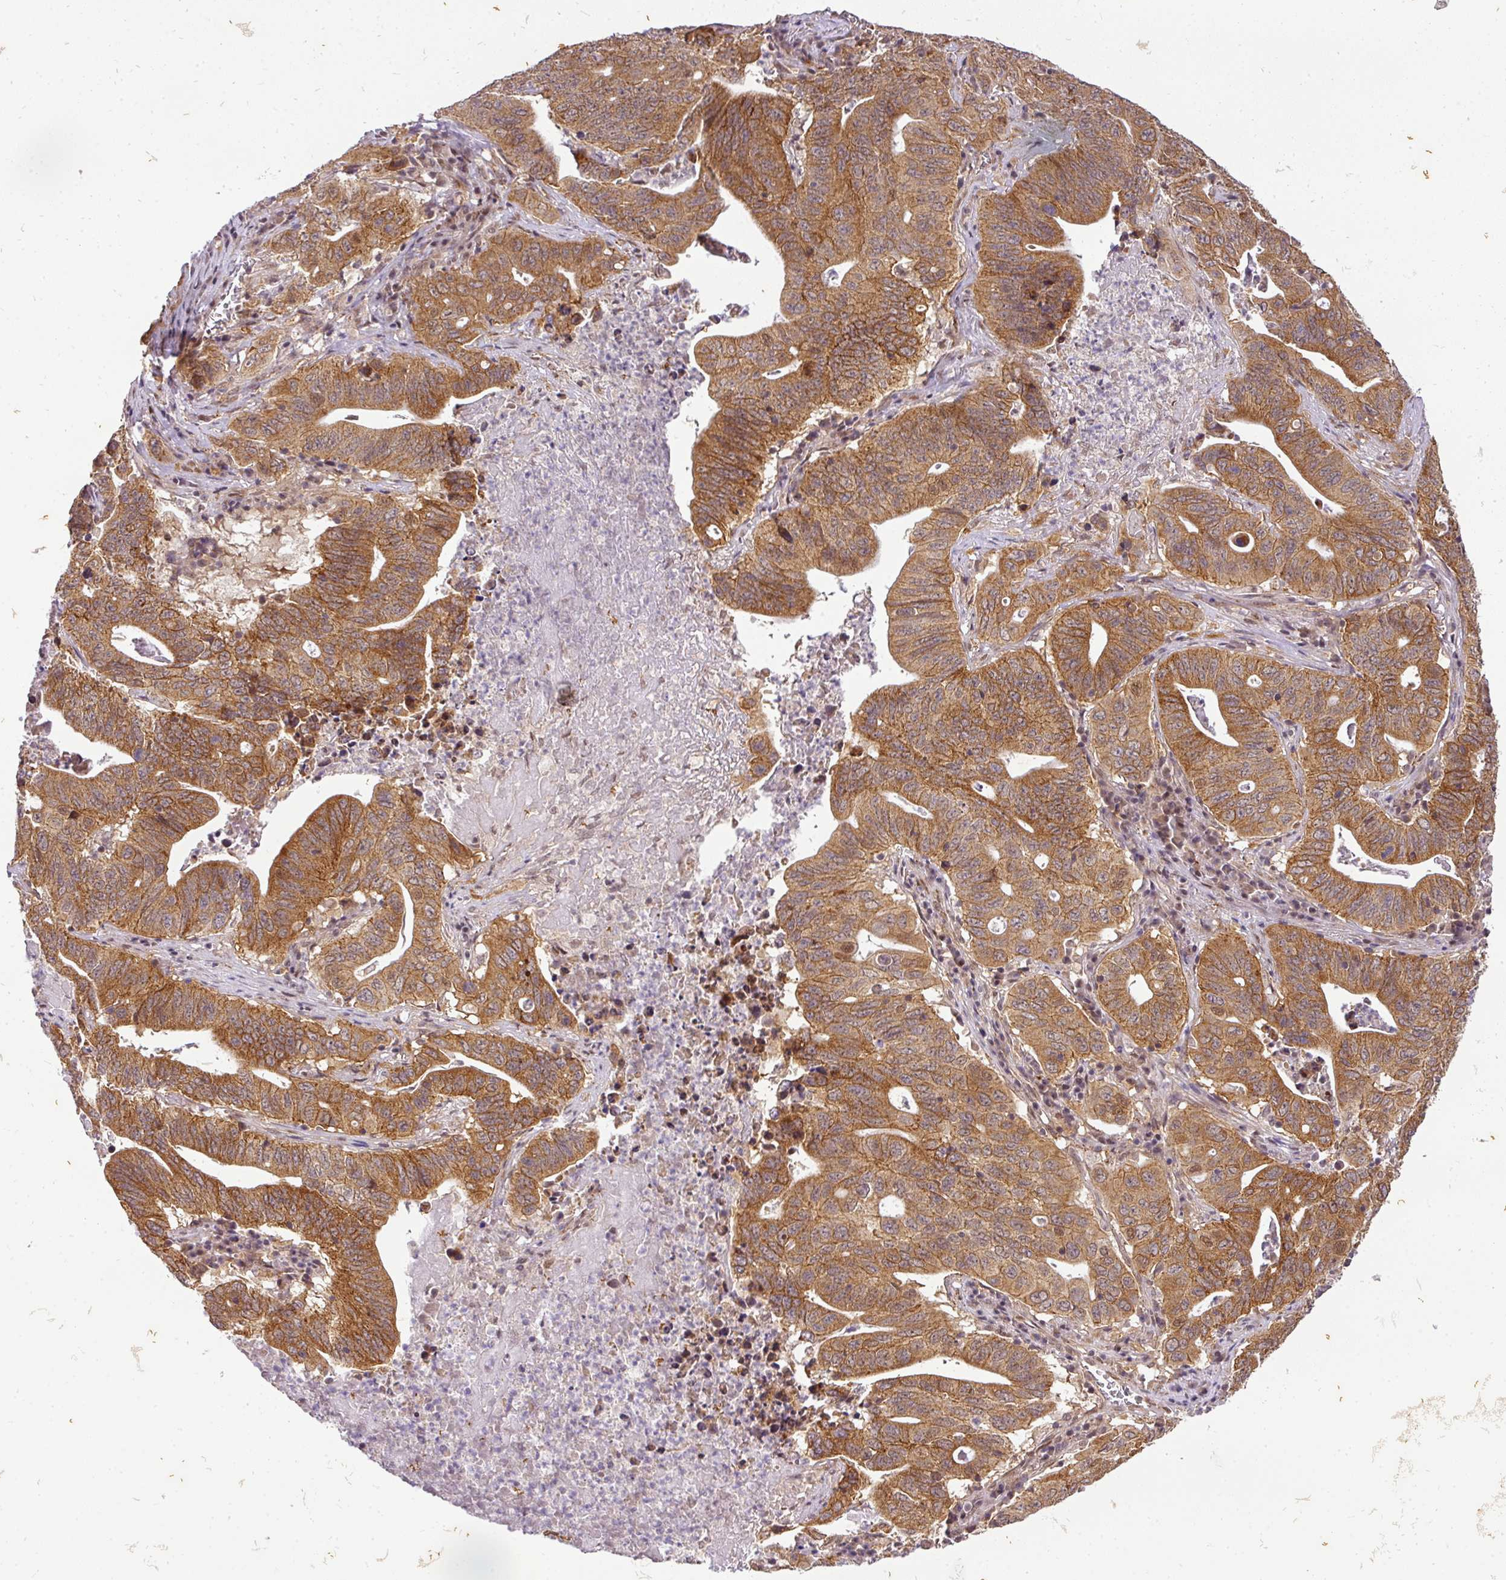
{"staining": {"intensity": "strong", "quantity": ">75%", "location": "cytoplasmic/membranous"}, "tissue": "lung cancer", "cell_type": "Tumor cells", "image_type": "cancer", "snomed": [{"axis": "morphology", "description": "Adenocarcinoma, NOS"}, {"axis": "topography", "description": "Lung"}], "caption": "An image of lung adenocarcinoma stained for a protein reveals strong cytoplasmic/membranous brown staining in tumor cells. Ihc stains the protein in brown and the nuclei are stained blue.", "gene": "C1orf226", "patient": {"sex": "female", "age": 60}}